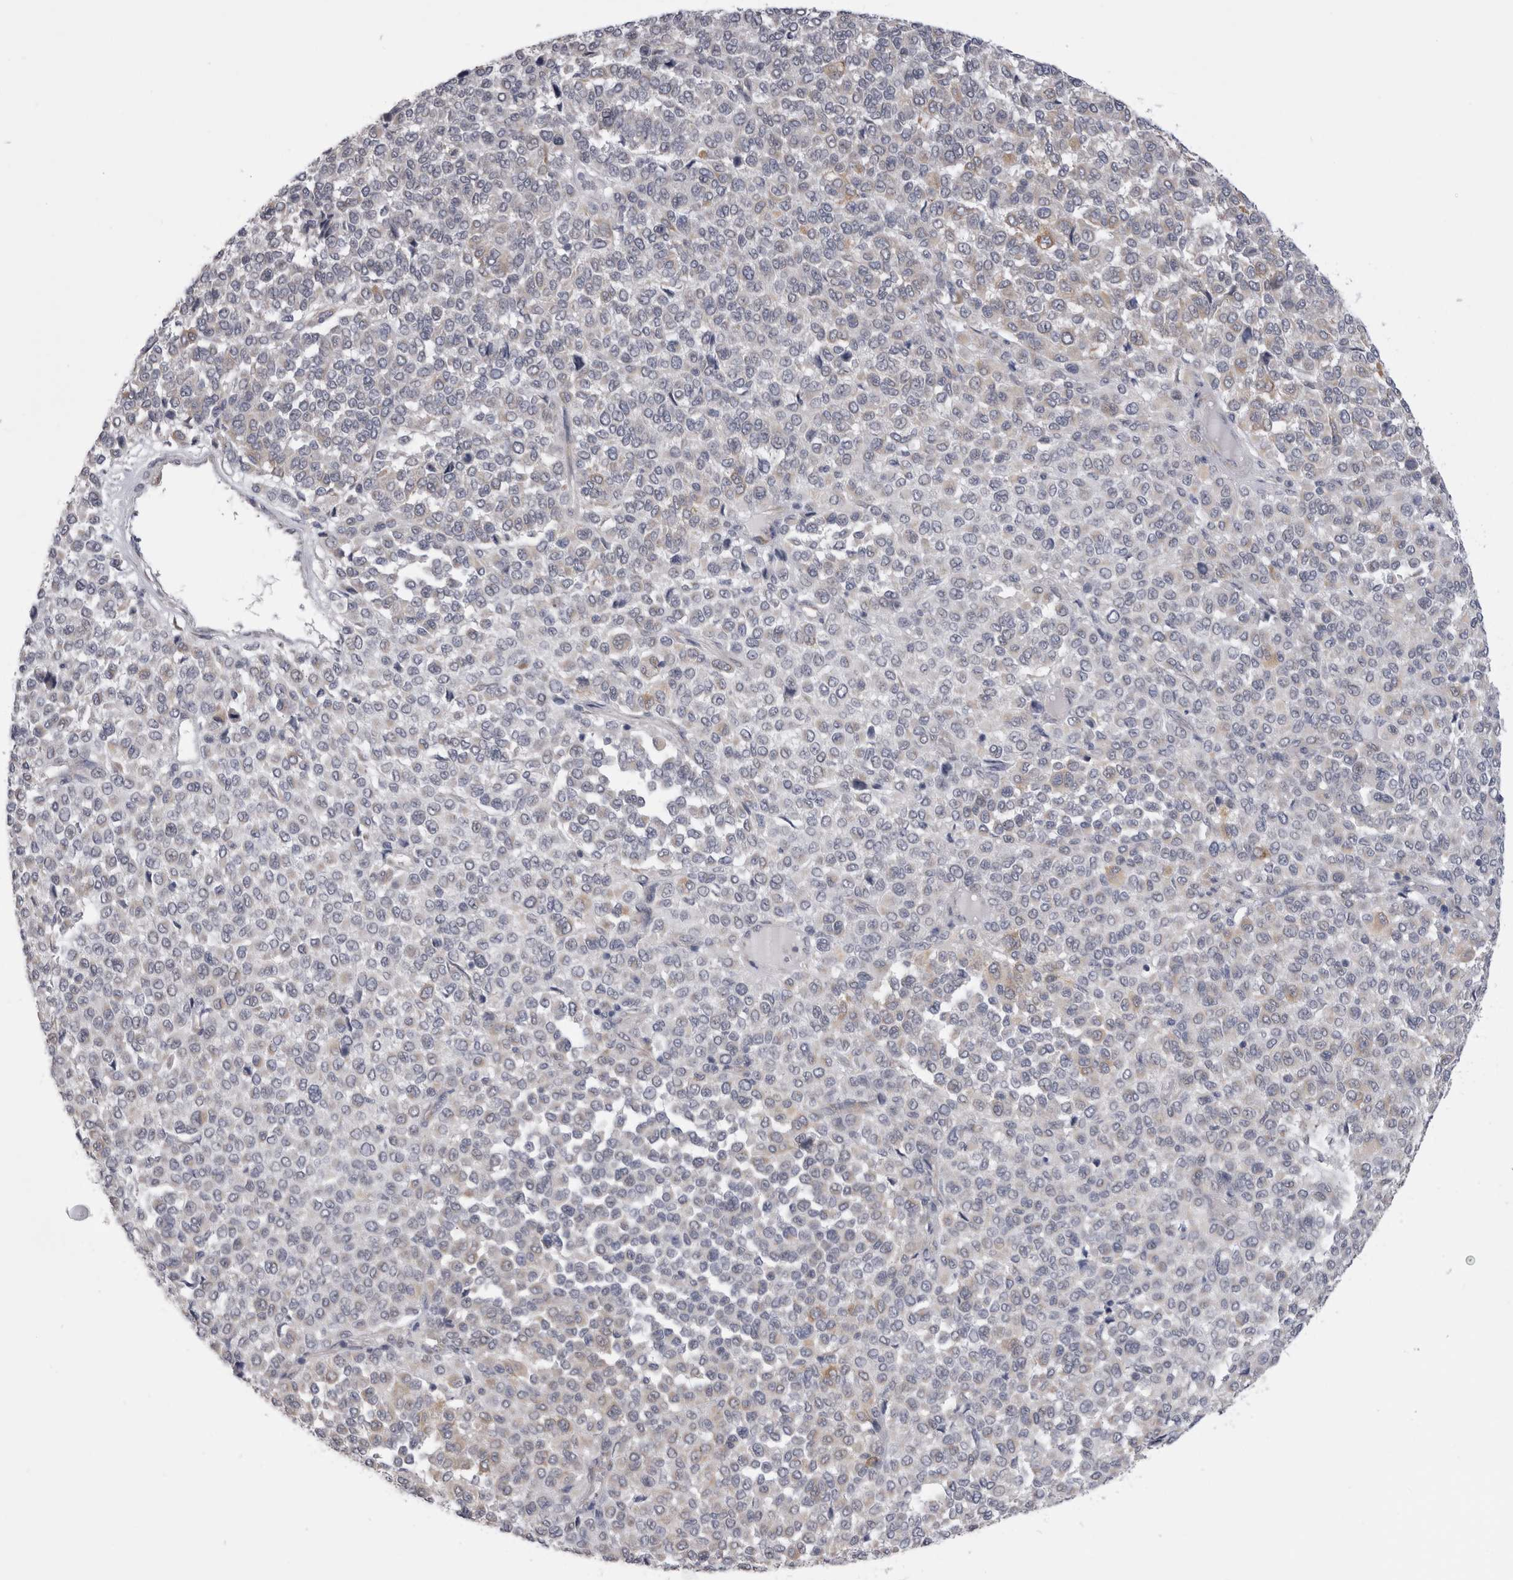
{"staining": {"intensity": "weak", "quantity": "<25%", "location": "cytoplasmic/membranous"}, "tissue": "melanoma", "cell_type": "Tumor cells", "image_type": "cancer", "snomed": [{"axis": "morphology", "description": "Malignant melanoma, Metastatic site"}, {"axis": "topography", "description": "Pancreas"}], "caption": "Melanoma was stained to show a protein in brown. There is no significant expression in tumor cells. Brightfield microscopy of immunohistochemistry (IHC) stained with DAB (brown) and hematoxylin (blue), captured at high magnification.", "gene": "ARHGAP29", "patient": {"sex": "female", "age": 30}}